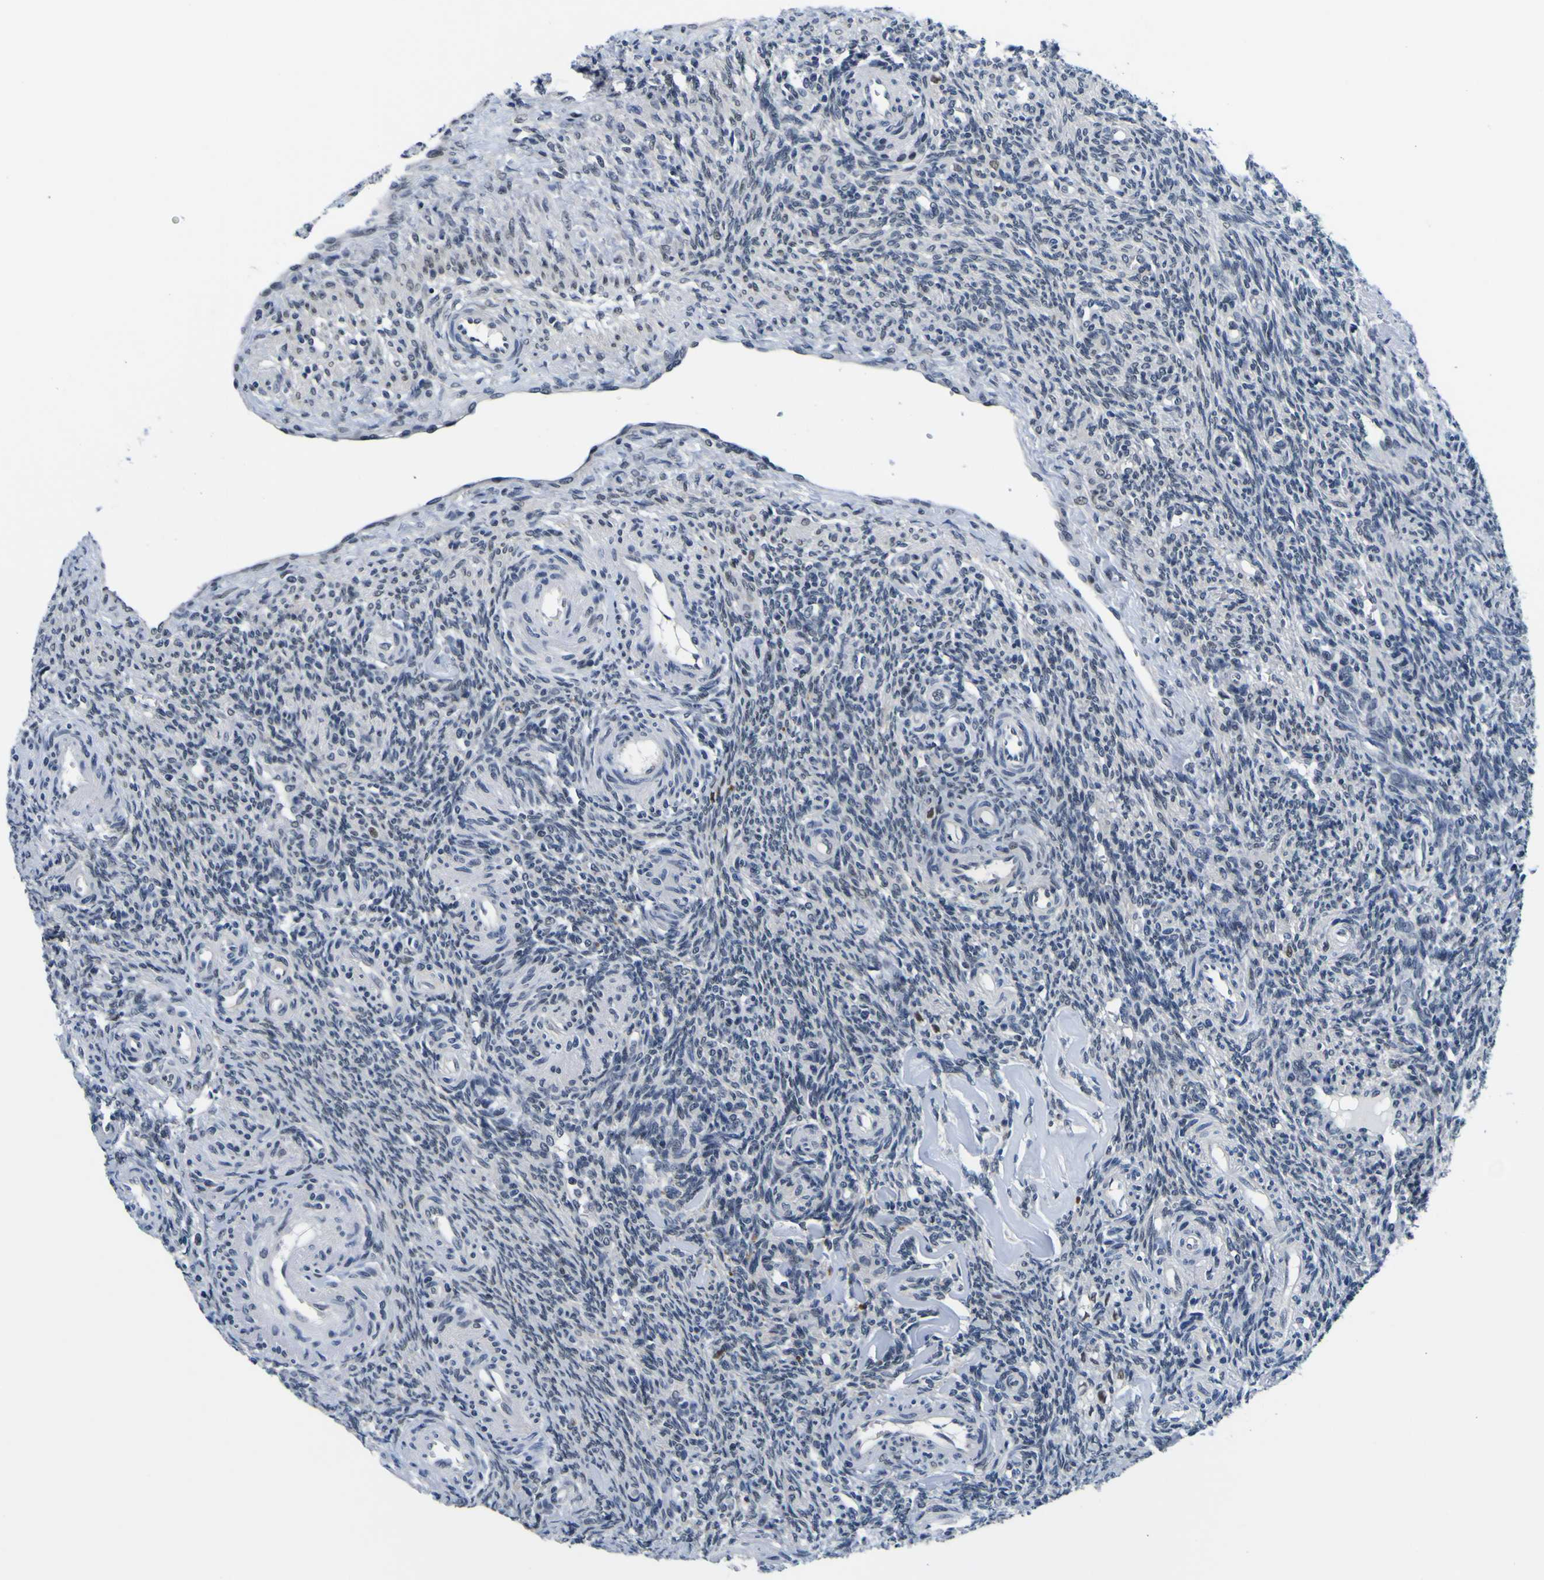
{"staining": {"intensity": "negative", "quantity": "none", "location": "none"}, "tissue": "ovary", "cell_type": "Ovarian stroma cells", "image_type": "normal", "snomed": [{"axis": "morphology", "description": "Normal tissue, NOS"}, {"axis": "topography", "description": "Ovary"}], "caption": "The image displays no staining of ovarian stroma cells in benign ovary. The staining is performed using DAB brown chromogen with nuclei counter-stained in using hematoxylin.", "gene": "CUL4B", "patient": {"sex": "female", "age": 41}}